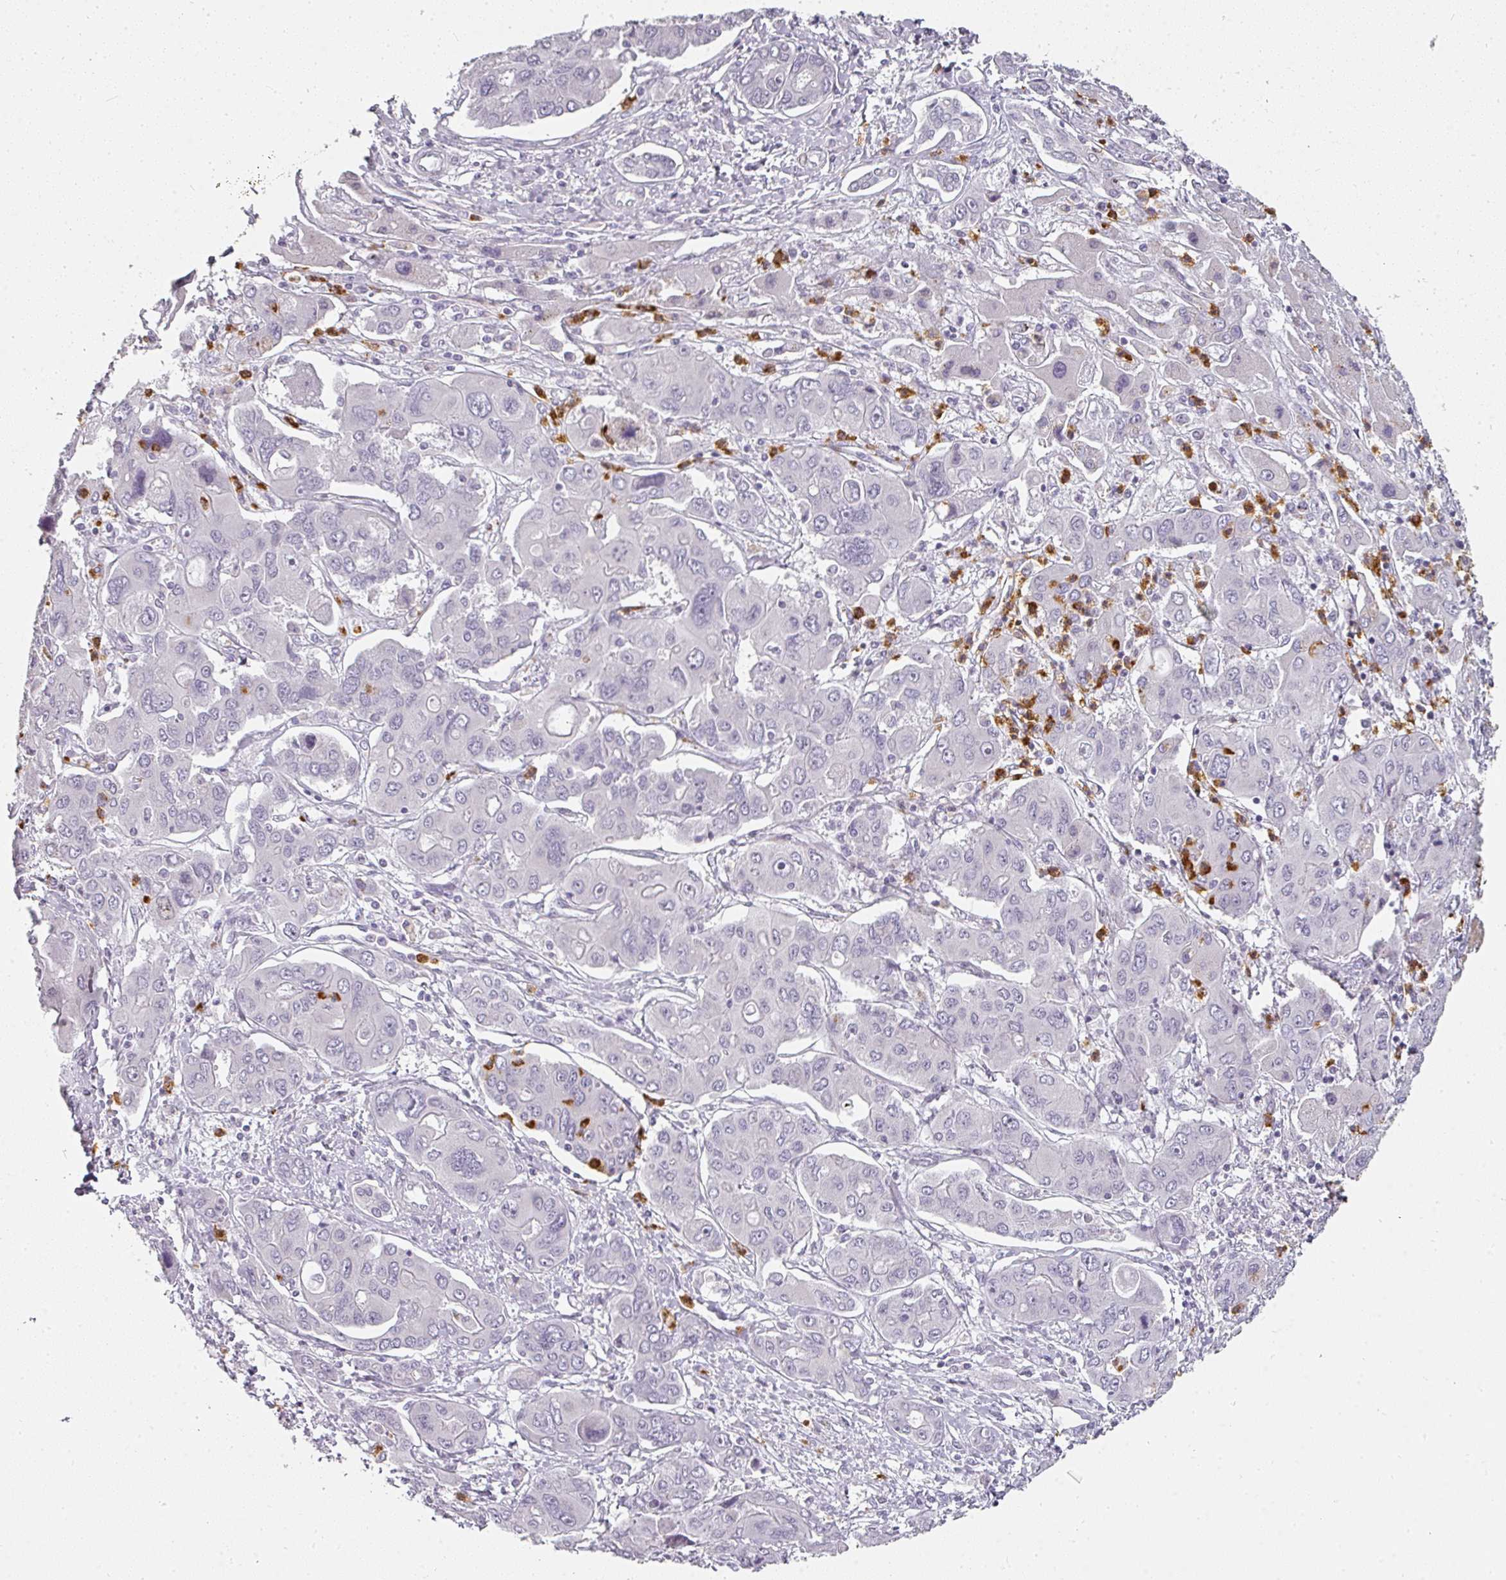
{"staining": {"intensity": "negative", "quantity": "none", "location": "none"}, "tissue": "liver cancer", "cell_type": "Tumor cells", "image_type": "cancer", "snomed": [{"axis": "morphology", "description": "Cholangiocarcinoma"}, {"axis": "topography", "description": "Liver"}], "caption": "A micrograph of liver cholangiocarcinoma stained for a protein exhibits no brown staining in tumor cells. Nuclei are stained in blue.", "gene": "CAMP", "patient": {"sex": "male", "age": 67}}